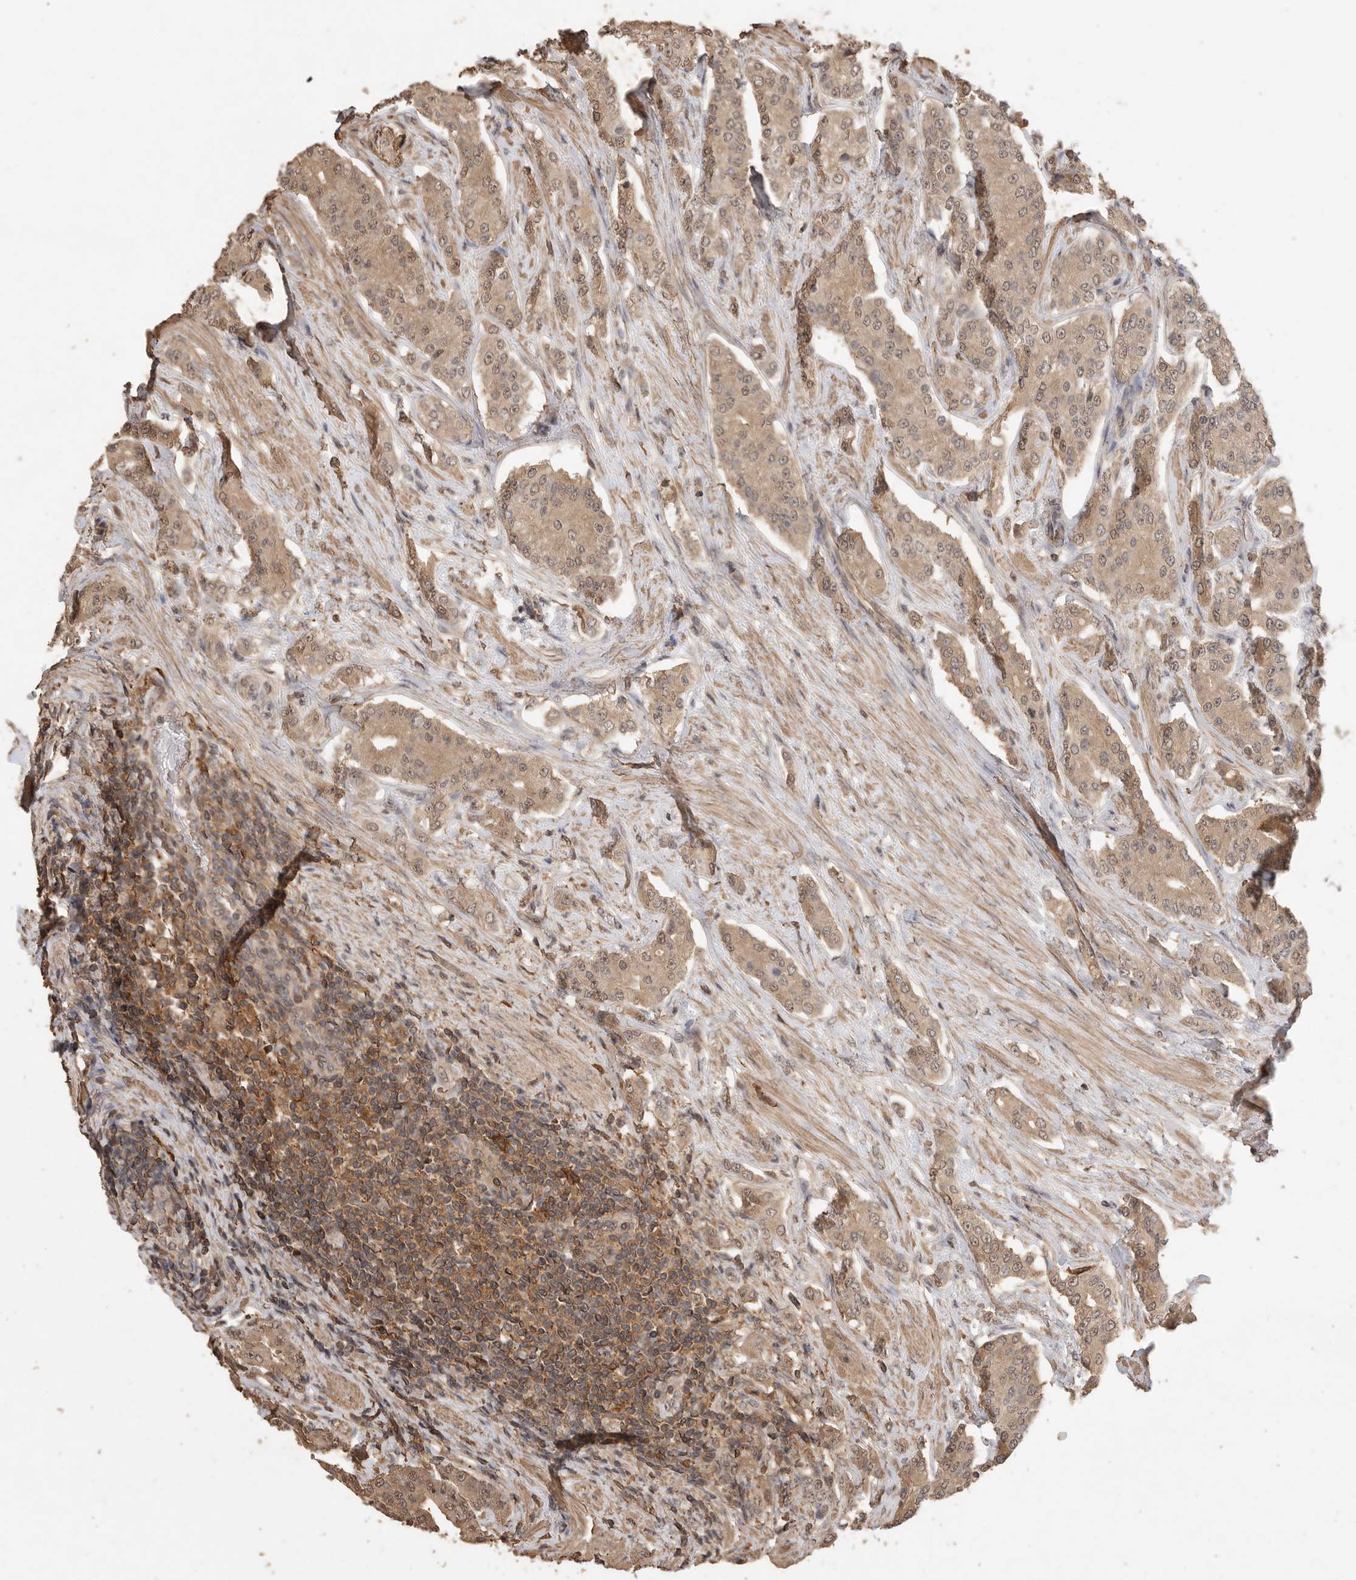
{"staining": {"intensity": "moderate", "quantity": ">75%", "location": "cytoplasmic/membranous,nuclear"}, "tissue": "prostate cancer", "cell_type": "Tumor cells", "image_type": "cancer", "snomed": [{"axis": "morphology", "description": "Adenocarcinoma, High grade"}, {"axis": "topography", "description": "Prostate"}], "caption": "This is a photomicrograph of immunohistochemistry staining of prostate adenocarcinoma (high-grade), which shows moderate staining in the cytoplasmic/membranous and nuclear of tumor cells.", "gene": "MAP2K1", "patient": {"sex": "male", "age": 71}}